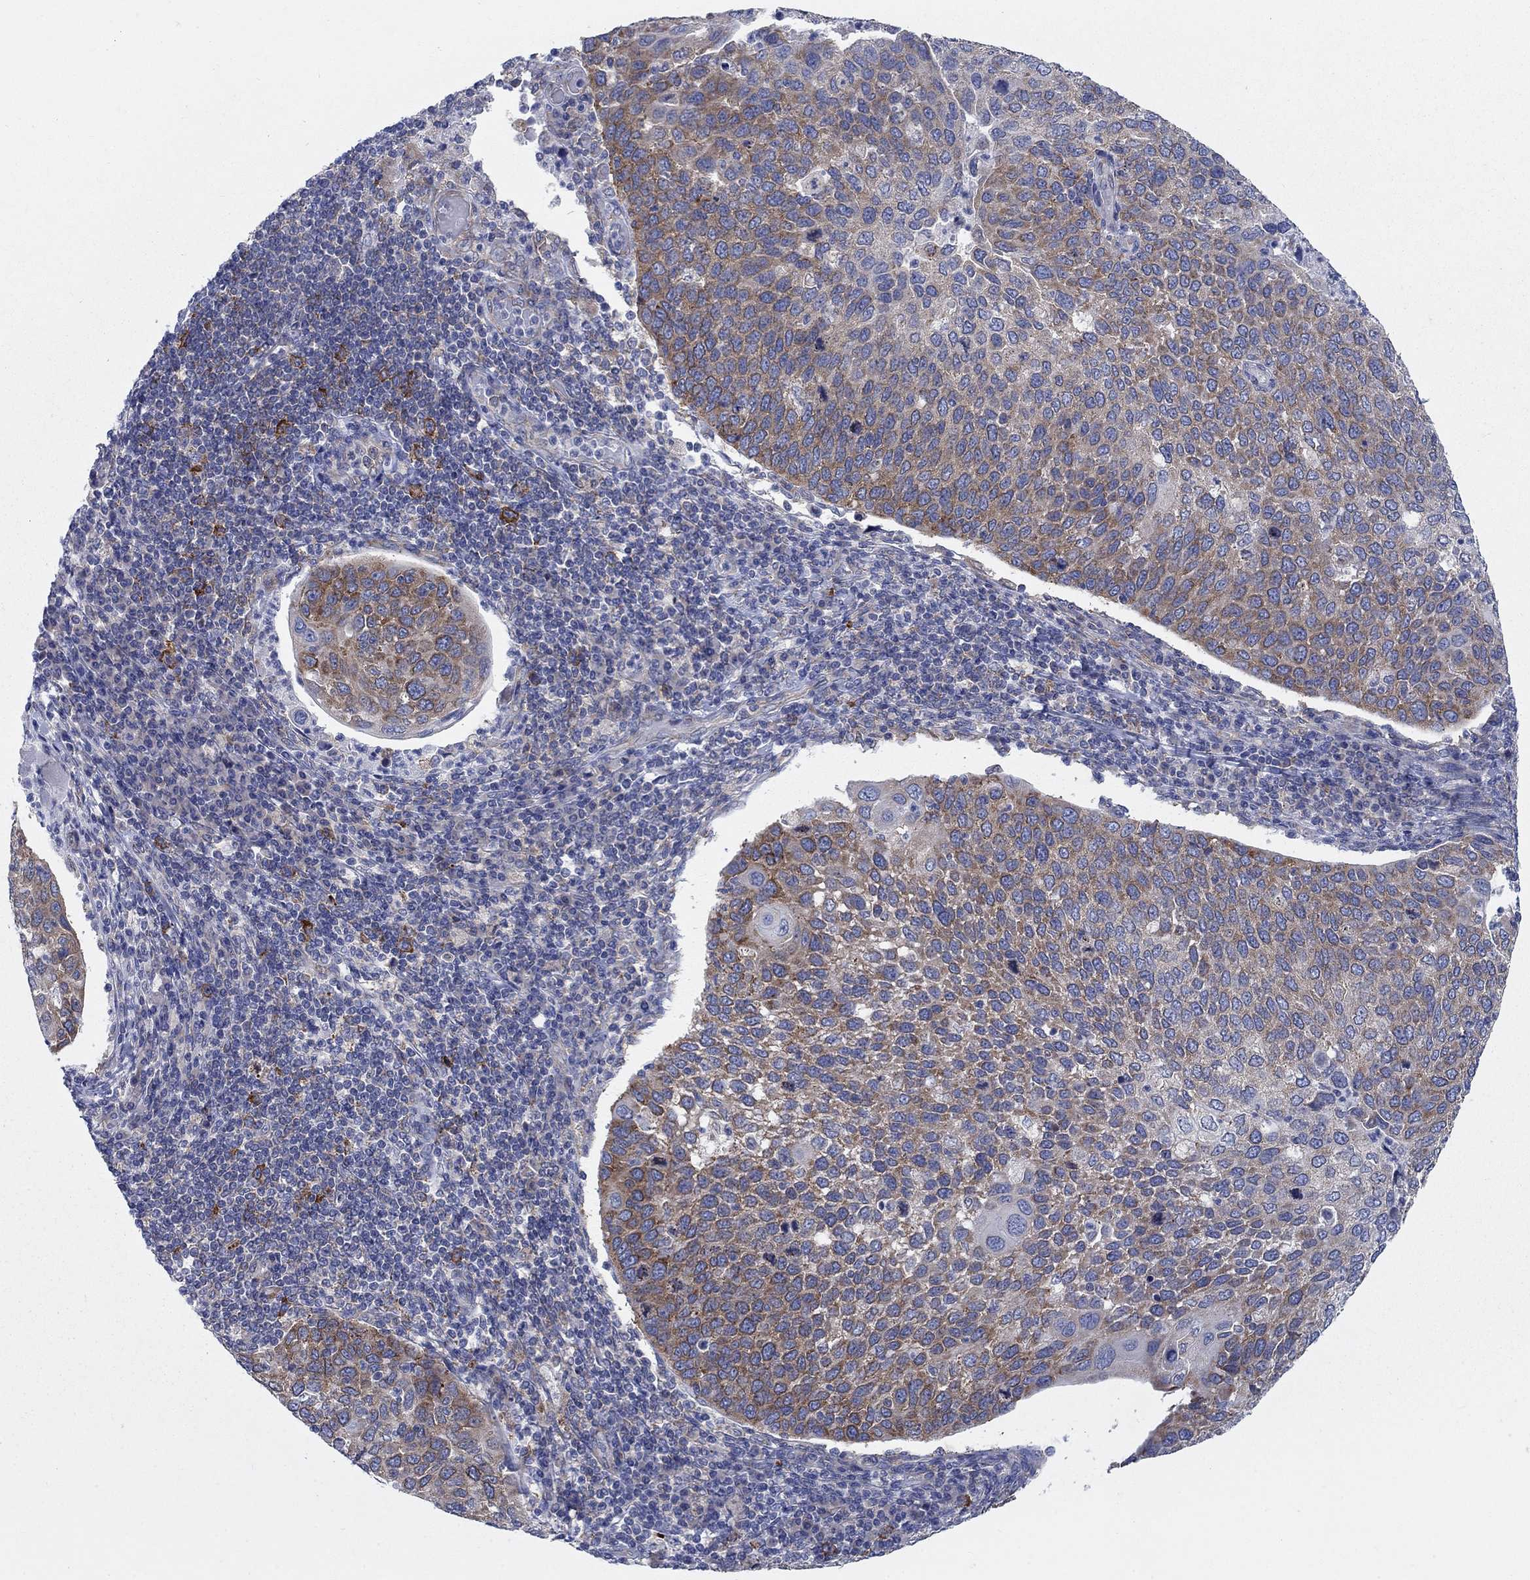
{"staining": {"intensity": "moderate", "quantity": ">75%", "location": "cytoplasmic/membranous"}, "tissue": "cervical cancer", "cell_type": "Tumor cells", "image_type": "cancer", "snomed": [{"axis": "morphology", "description": "Squamous cell carcinoma, NOS"}, {"axis": "topography", "description": "Cervix"}], "caption": "Approximately >75% of tumor cells in human cervical squamous cell carcinoma display moderate cytoplasmic/membranous protein expression as visualized by brown immunohistochemical staining.", "gene": "TMEM59", "patient": {"sex": "female", "age": 54}}